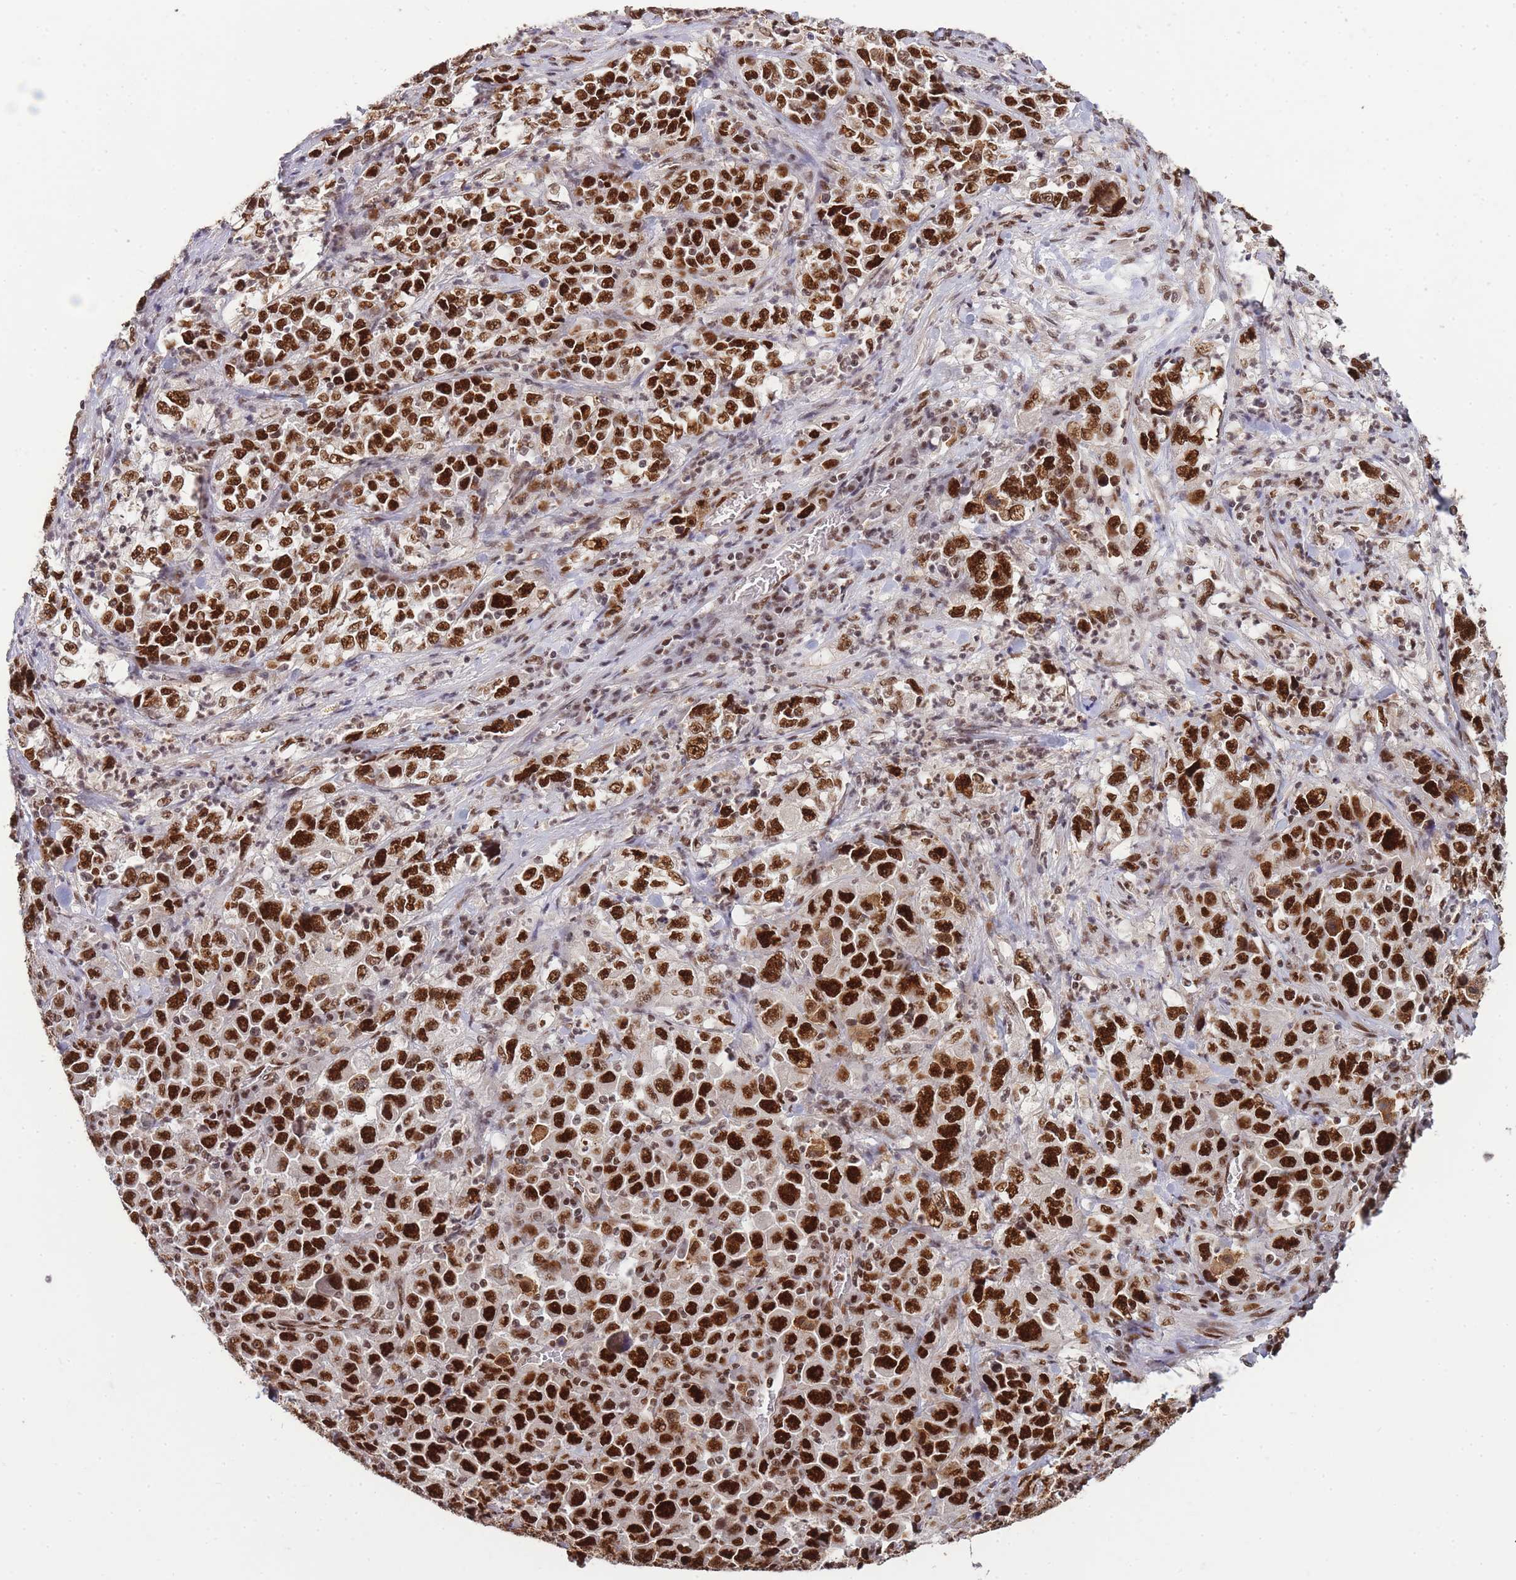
{"staining": {"intensity": "strong", "quantity": ">75%", "location": "nuclear"}, "tissue": "stomach cancer", "cell_type": "Tumor cells", "image_type": "cancer", "snomed": [{"axis": "morphology", "description": "Normal tissue, NOS"}, {"axis": "morphology", "description": "Adenocarcinoma, NOS"}, {"axis": "topography", "description": "Stomach, upper"}, {"axis": "topography", "description": "Stomach"}], "caption": "IHC photomicrograph of human stomach adenocarcinoma stained for a protein (brown), which reveals high levels of strong nuclear staining in approximately >75% of tumor cells.", "gene": "PRKDC", "patient": {"sex": "male", "age": 59}}